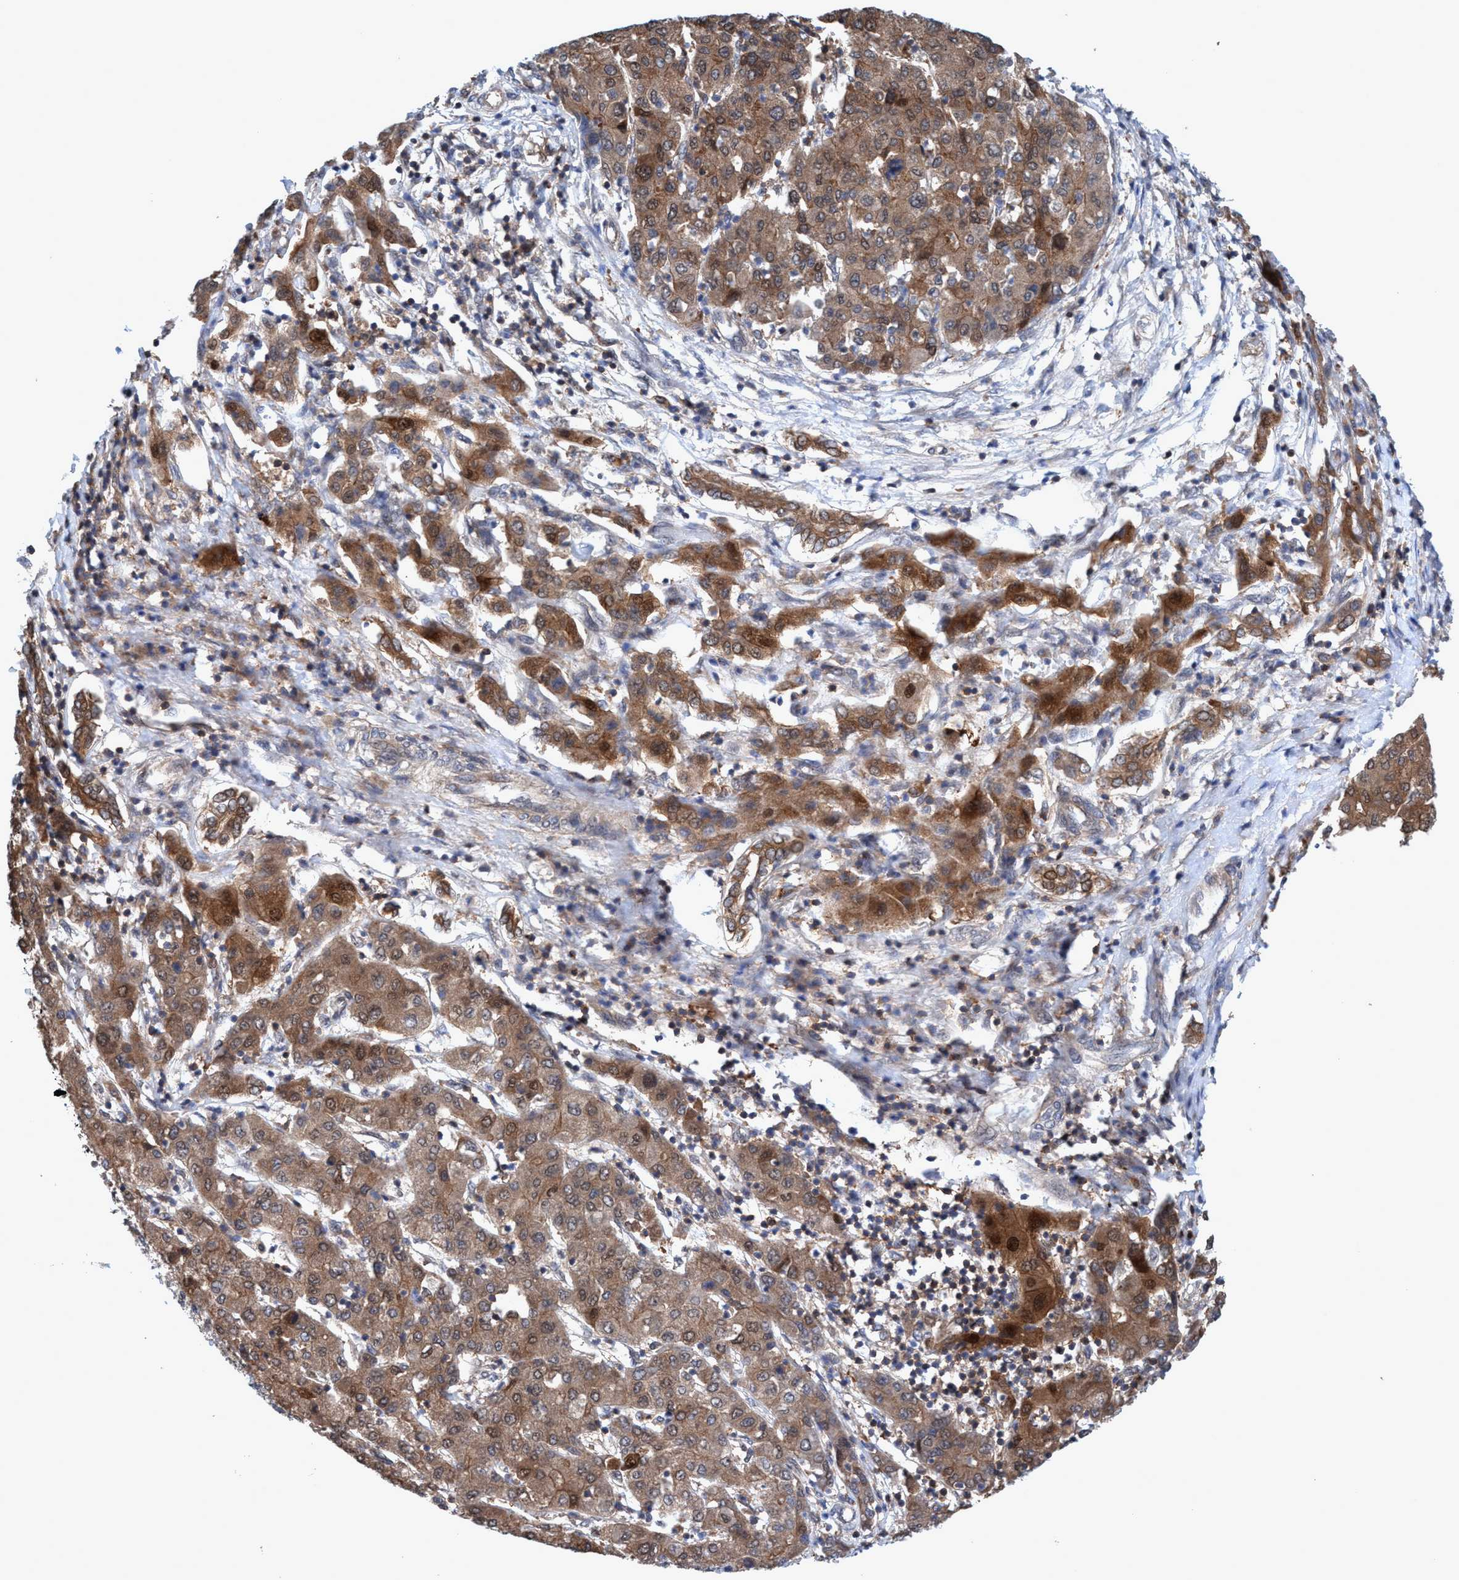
{"staining": {"intensity": "strong", "quantity": ">75%", "location": "cytoplasmic/membranous,nuclear"}, "tissue": "liver cancer", "cell_type": "Tumor cells", "image_type": "cancer", "snomed": [{"axis": "morphology", "description": "Carcinoma, Hepatocellular, NOS"}, {"axis": "topography", "description": "Liver"}], "caption": "Liver cancer stained with a protein marker displays strong staining in tumor cells.", "gene": "GLOD4", "patient": {"sex": "male", "age": 65}}